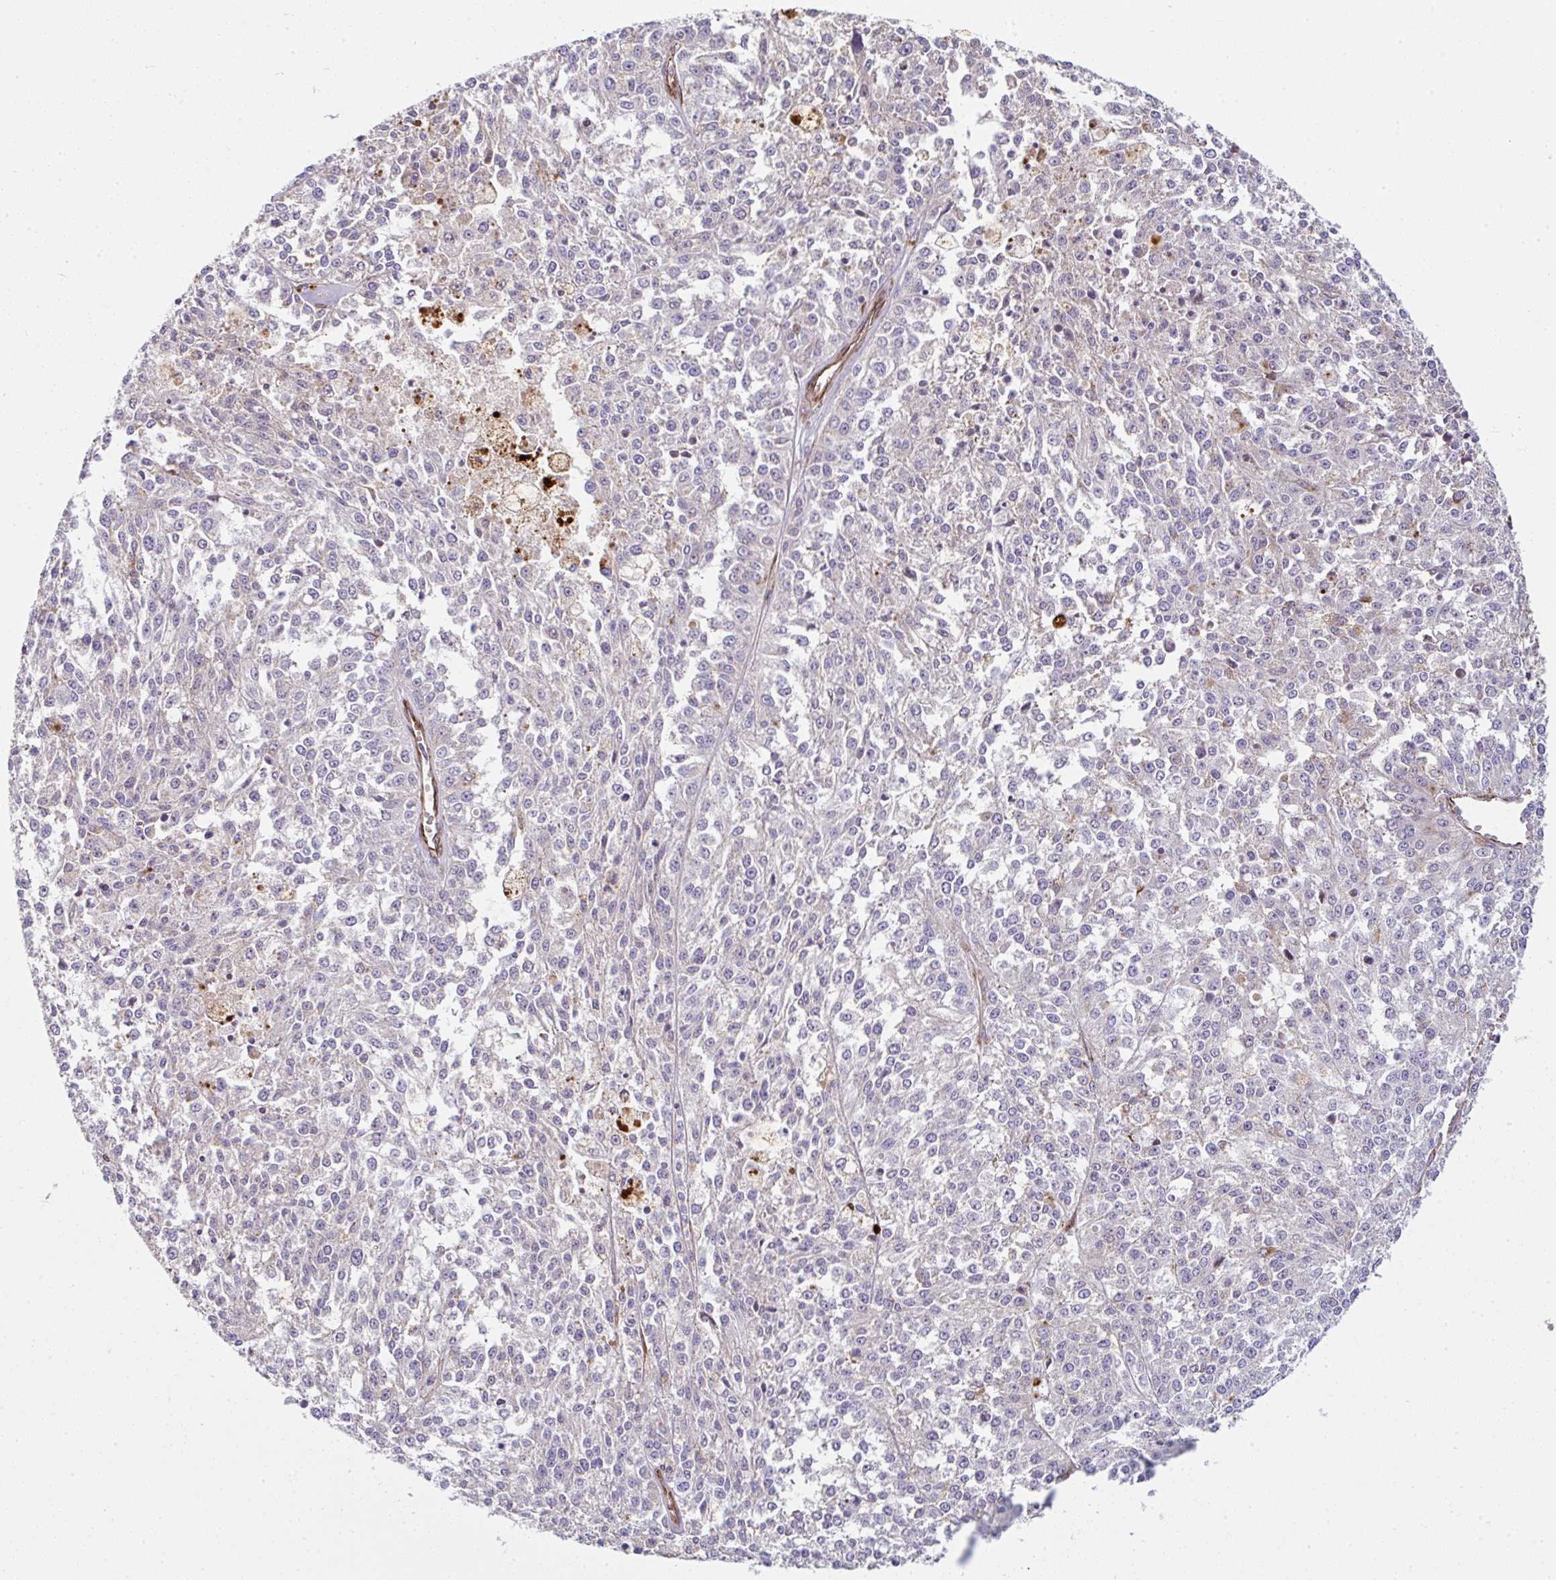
{"staining": {"intensity": "negative", "quantity": "none", "location": "none"}, "tissue": "melanoma", "cell_type": "Tumor cells", "image_type": "cancer", "snomed": [{"axis": "morphology", "description": "Malignant melanoma, NOS"}, {"axis": "topography", "description": "Skin"}], "caption": "A histopathology image of human malignant melanoma is negative for staining in tumor cells.", "gene": "ANKUB1", "patient": {"sex": "female", "age": 64}}